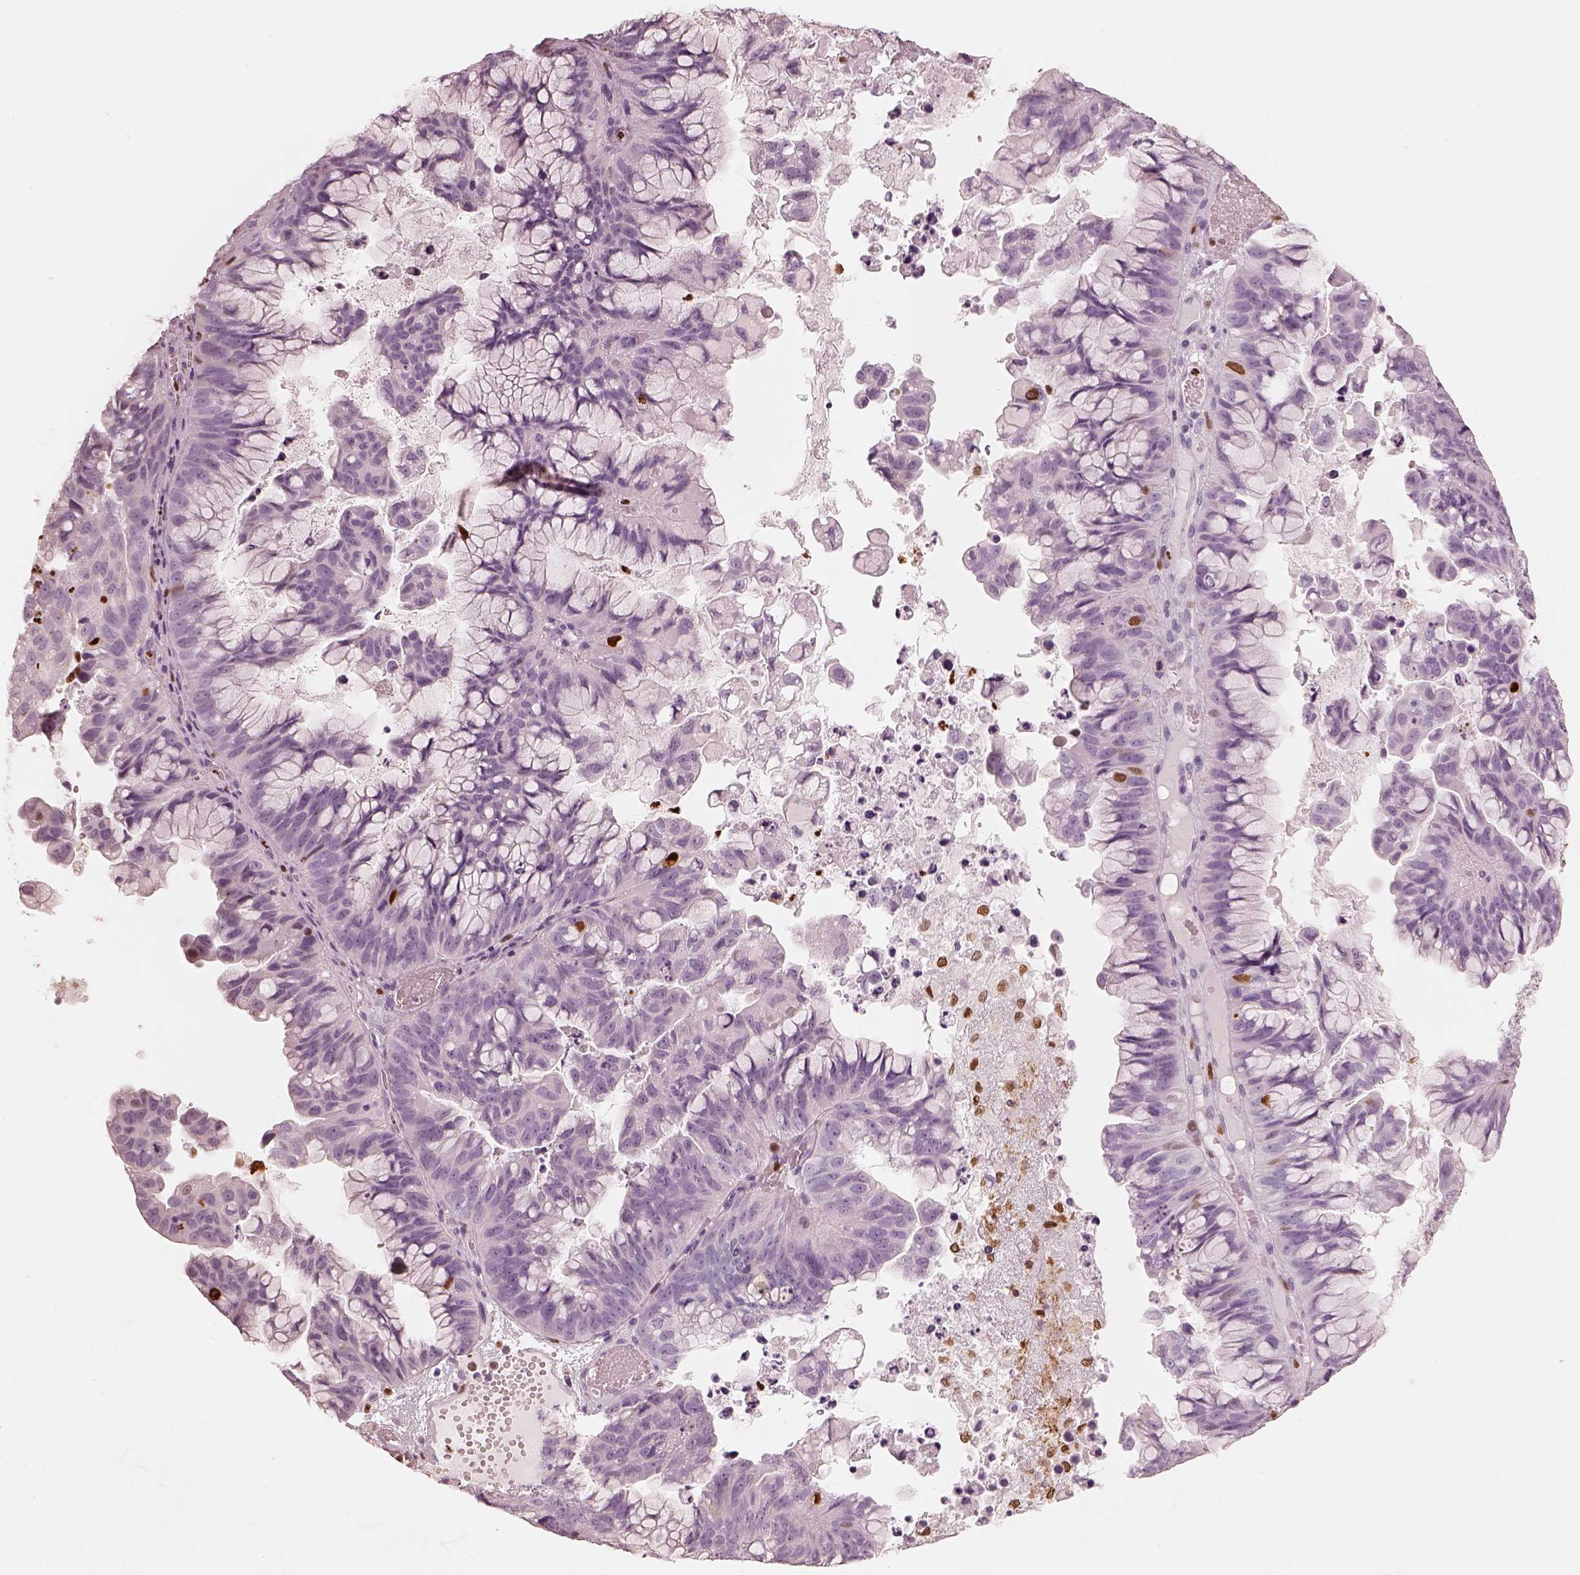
{"staining": {"intensity": "negative", "quantity": "none", "location": "none"}, "tissue": "ovarian cancer", "cell_type": "Tumor cells", "image_type": "cancer", "snomed": [{"axis": "morphology", "description": "Cystadenocarcinoma, mucinous, NOS"}, {"axis": "topography", "description": "Ovary"}], "caption": "This is an immunohistochemistry (IHC) photomicrograph of ovarian mucinous cystadenocarcinoma. There is no positivity in tumor cells.", "gene": "ALOX5", "patient": {"sex": "female", "age": 76}}